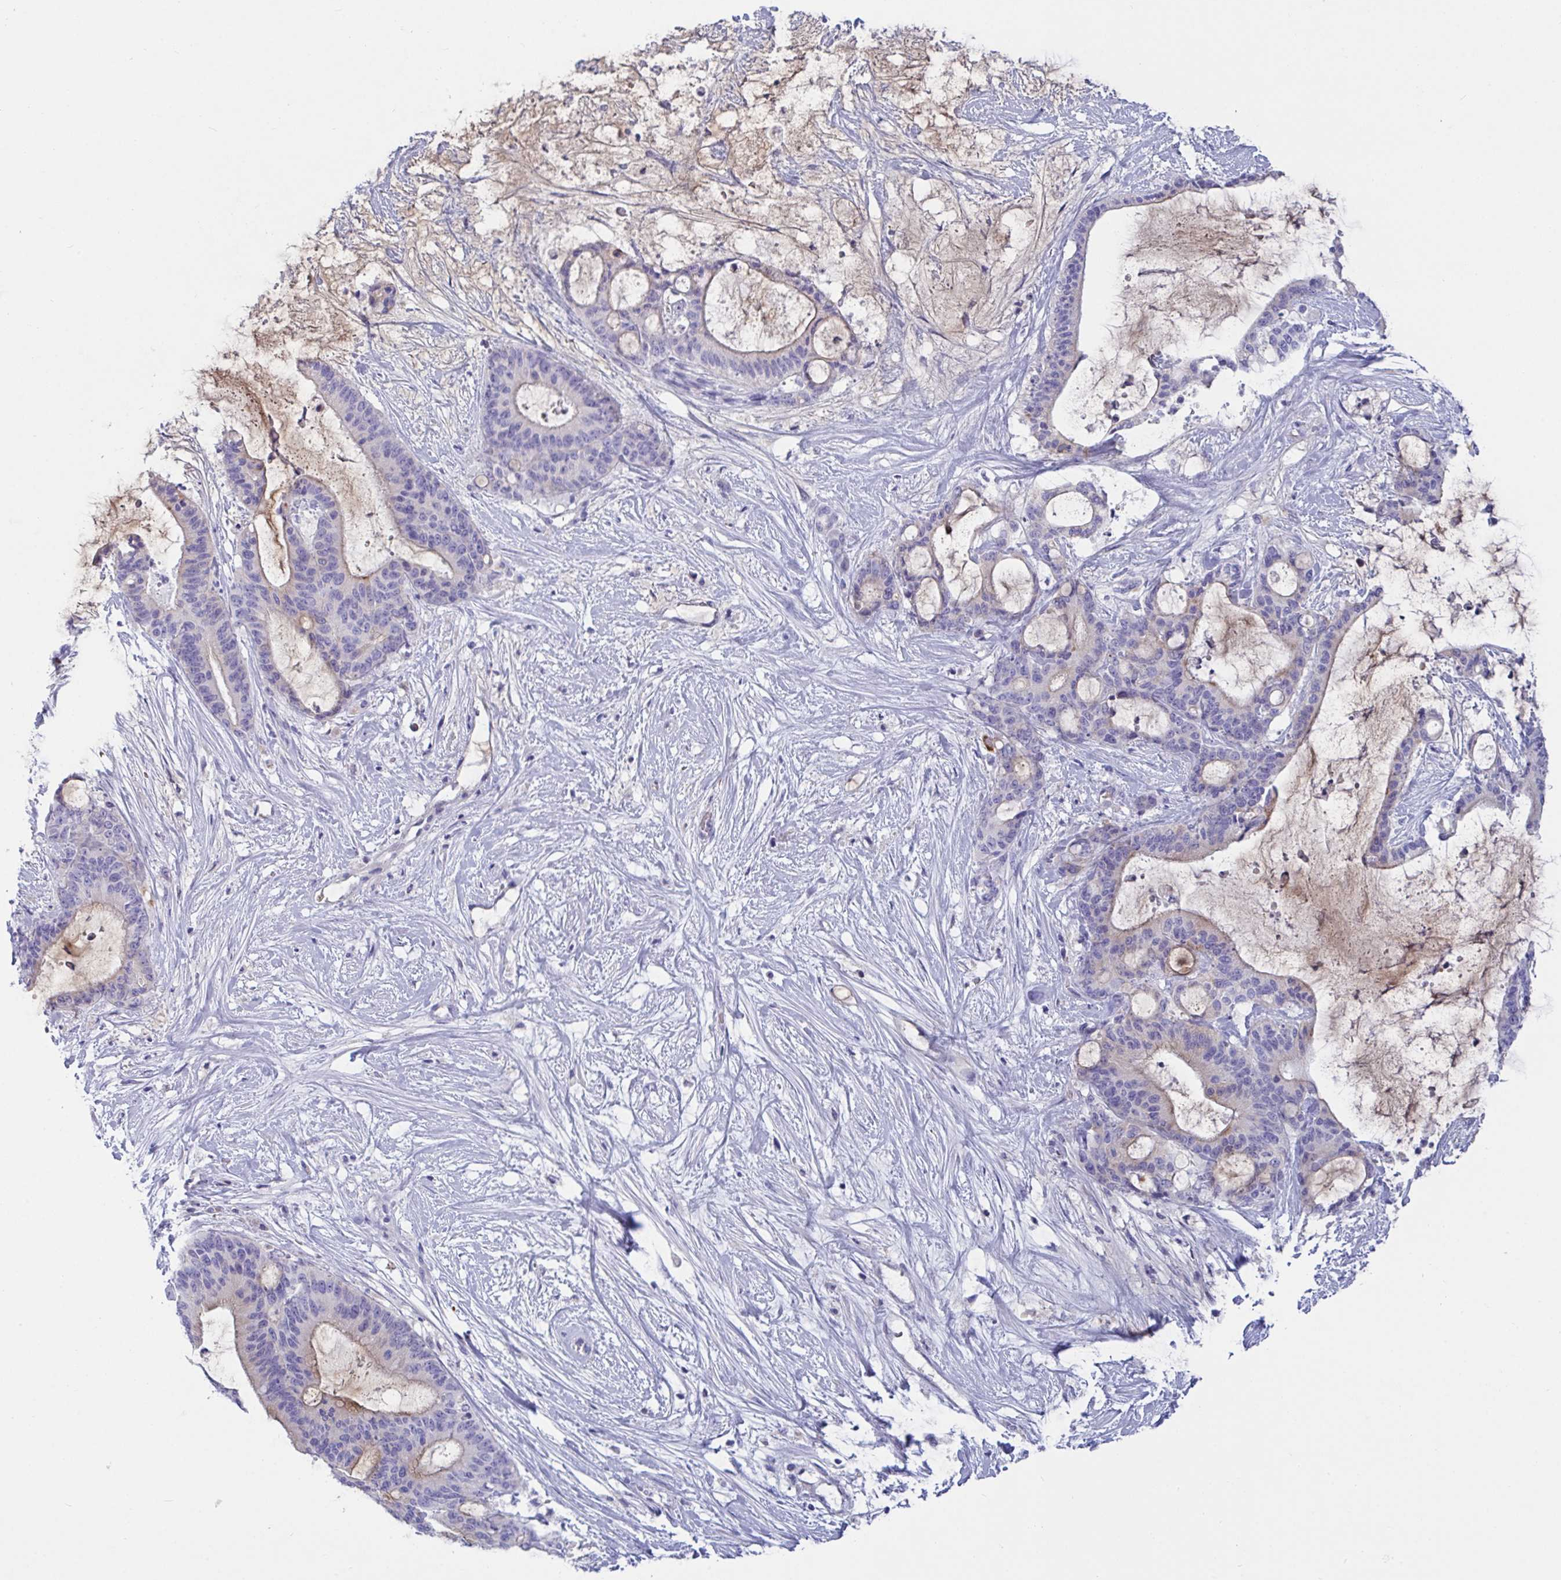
{"staining": {"intensity": "negative", "quantity": "none", "location": "none"}, "tissue": "liver cancer", "cell_type": "Tumor cells", "image_type": "cancer", "snomed": [{"axis": "morphology", "description": "Normal tissue, NOS"}, {"axis": "morphology", "description": "Cholangiocarcinoma"}, {"axis": "topography", "description": "Liver"}, {"axis": "topography", "description": "Peripheral nerve tissue"}], "caption": "Immunohistochemistry (IHC) of liver cholangiocarcinoma demonstrates no expression in tumor cells.", "gene": "TAS2R38", "patient": {"sex": "female", "age": 73}}